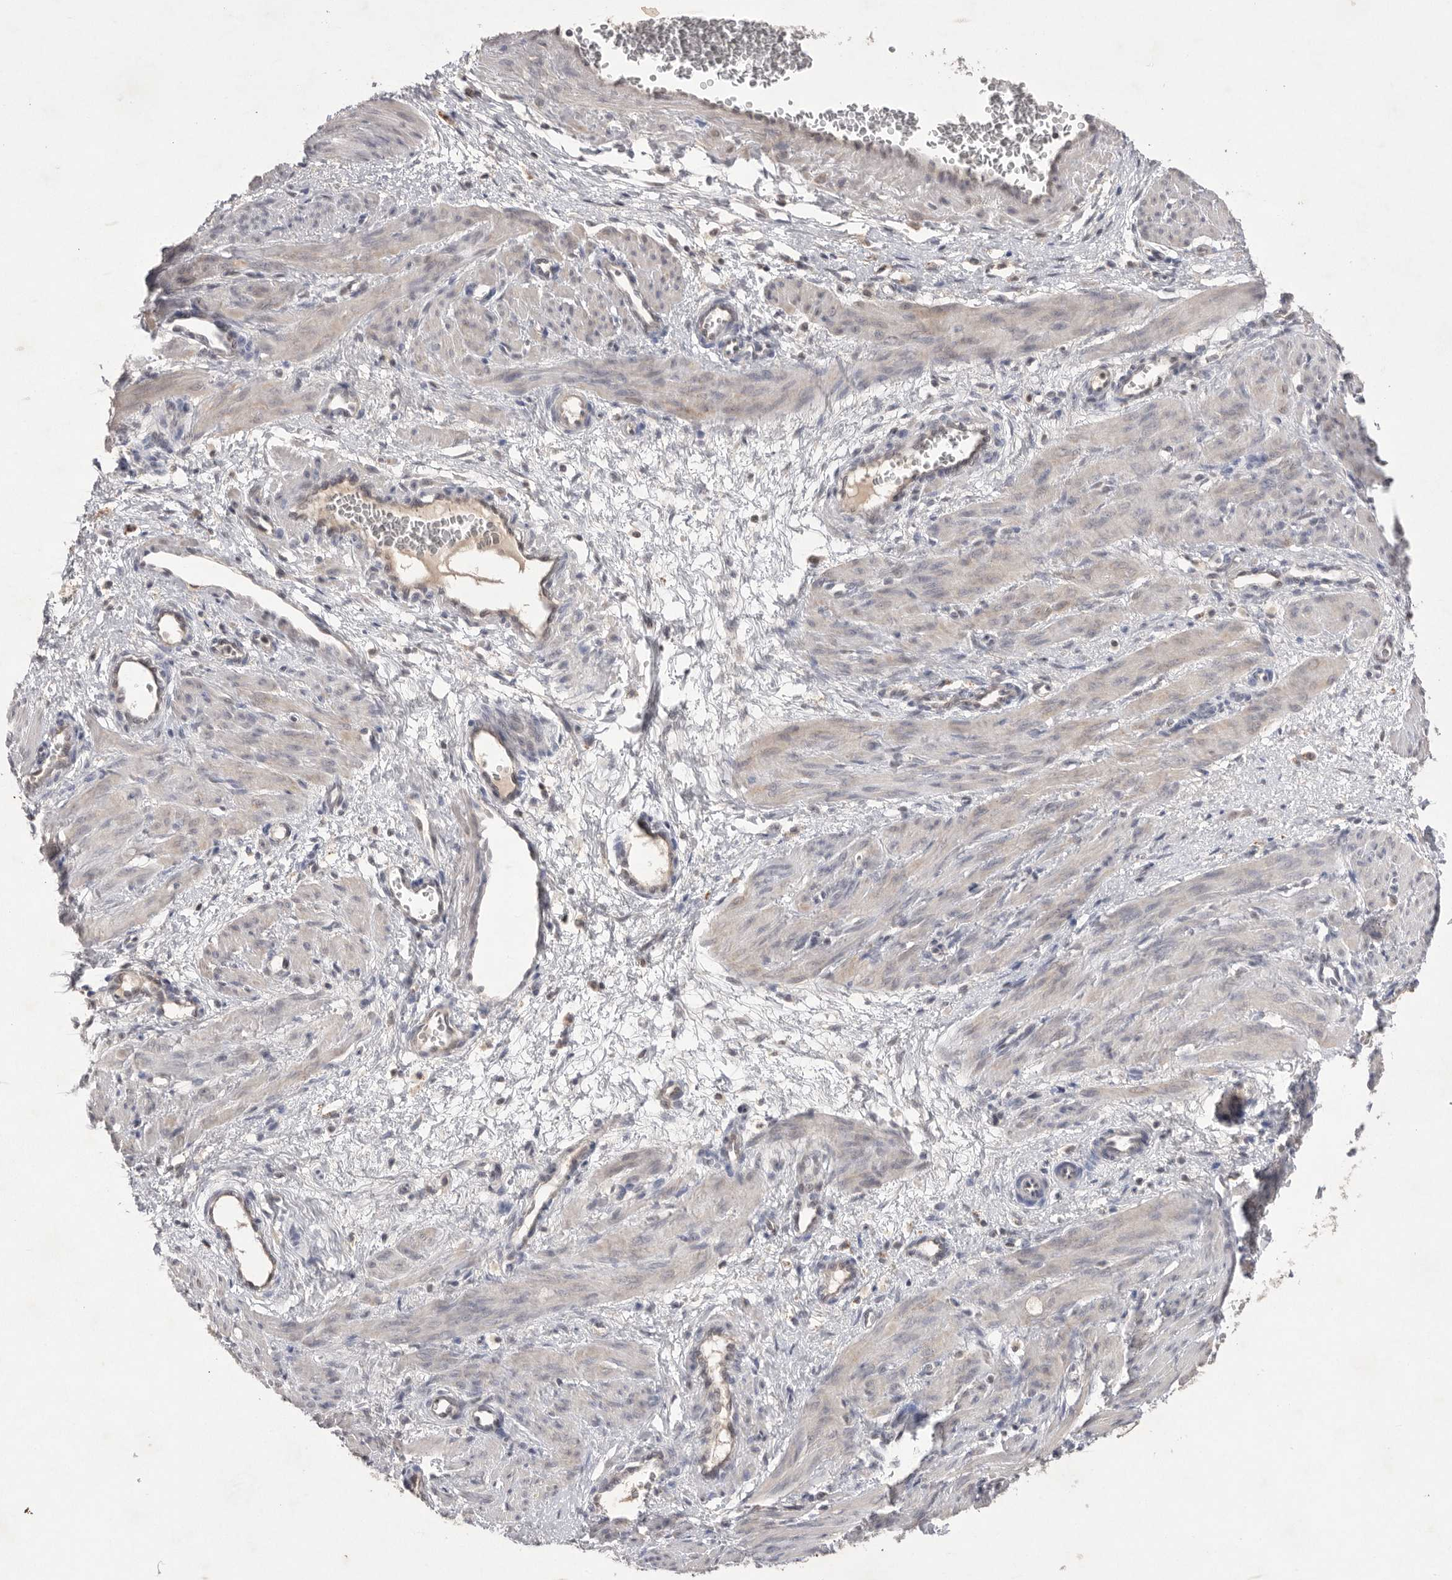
{"staining": {"intensity": "weak", "quantity": "25%-75%", "location": "cytoplasmic/membranous"}, "tissue": "smooth muscle", "cell_type": "Smooth muscle cells", "image_type": "normal", "snomed": [{"axis": "morphology", "description": "Normal tissue, NOS"}, {"axis": "topography", "description": "Endometrium"}], "caption": "Brown immunohistochemical staining in benign human smooth muscle demonstrates weak cytoplasmic/membranous staining in approximately 25%-75% of smooth muscle cells. The staining was performed using DAB, with brown indicating positive protein expression. Nuclei are stained blue with hematoxylin.", "gene": "HUS1", "patient": {"sex": "female", "age": 33}}